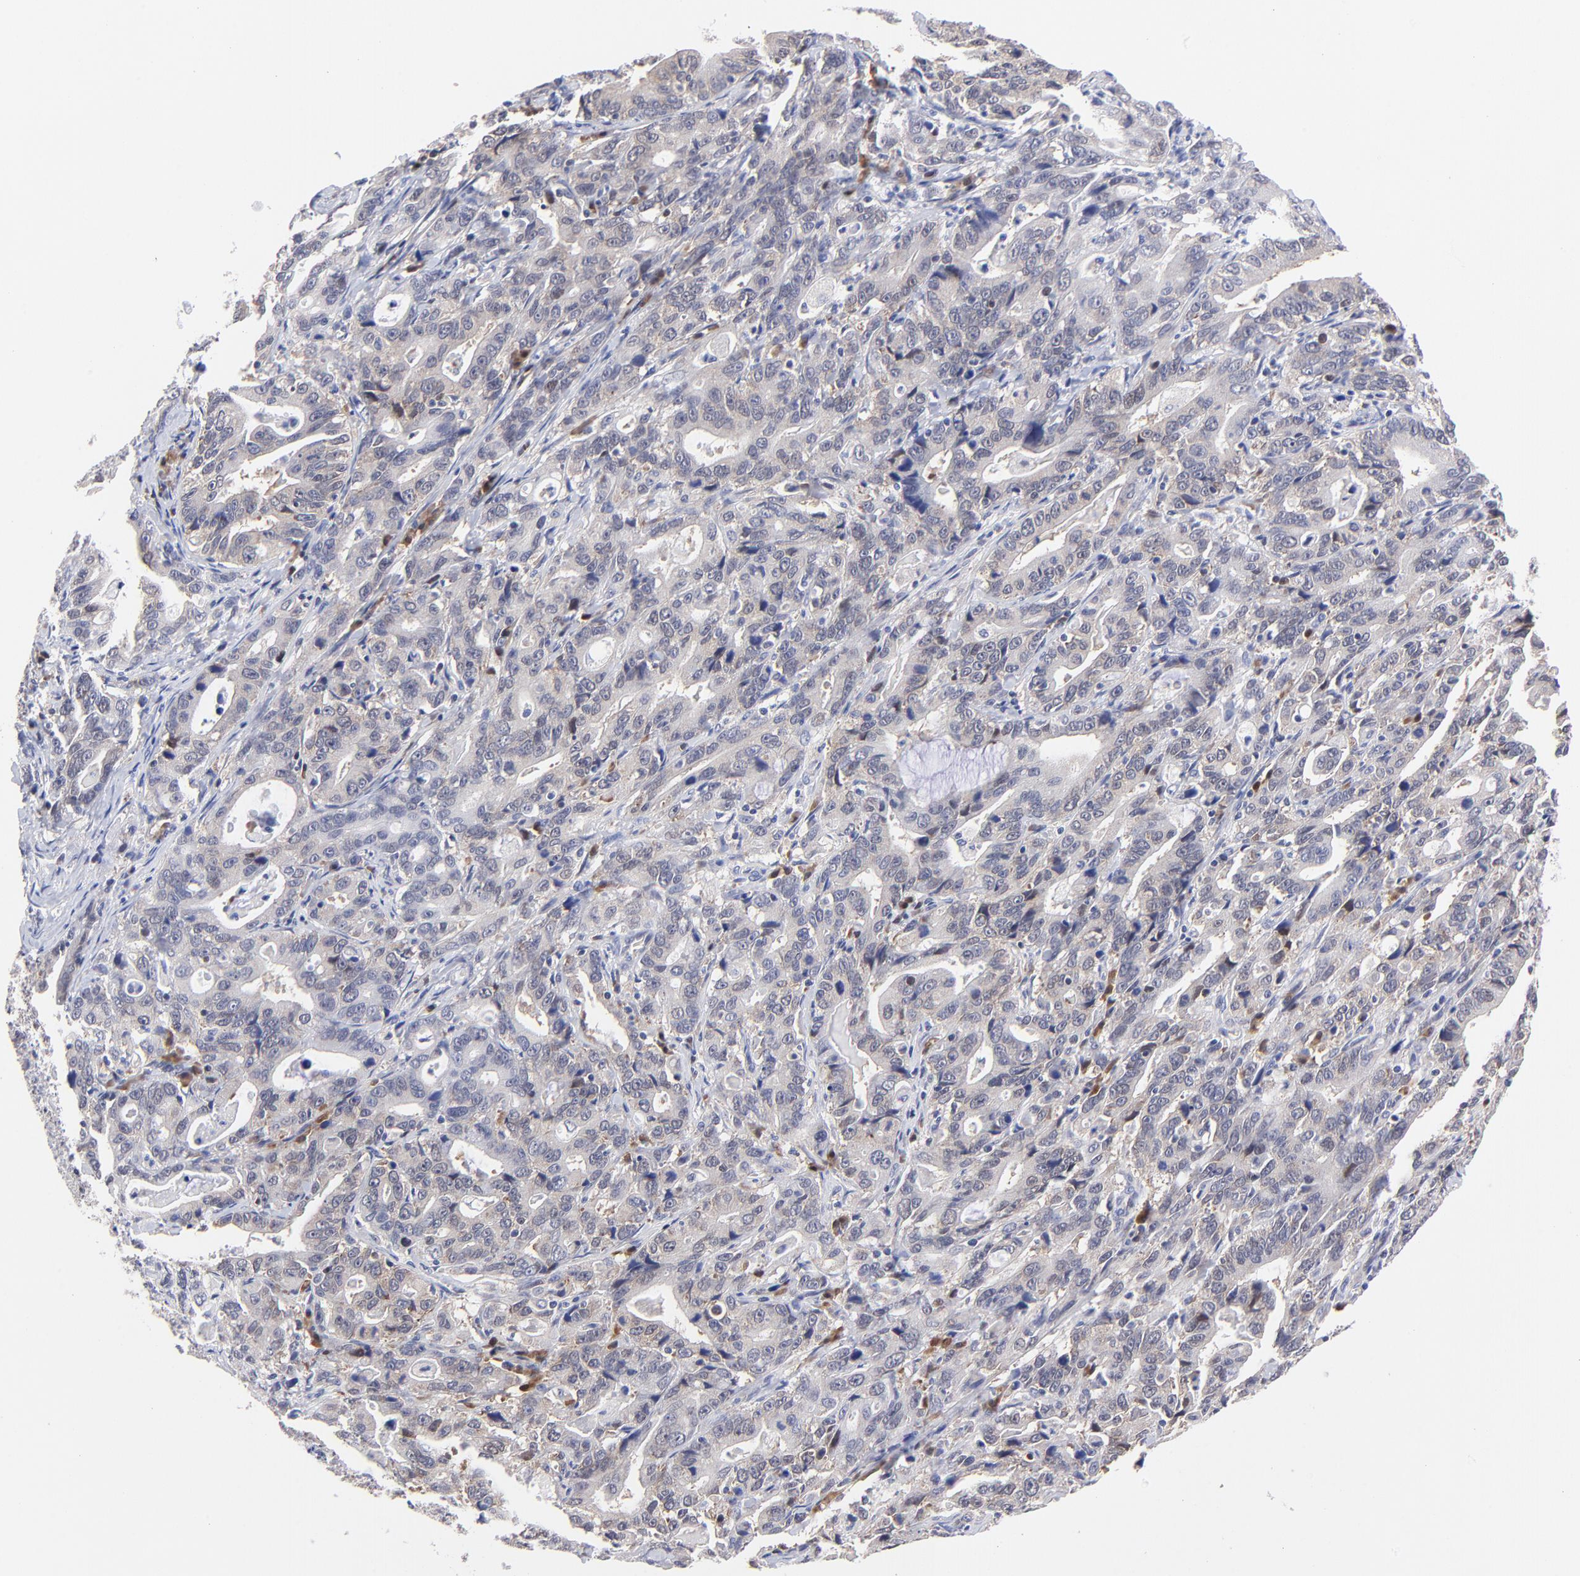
{"staining": {"intensity": "negative", "quantity": "none", "location": "none"}, "tissue": "stomach cancer", "cell_type": "Tumor cells", "image_type": "cancer", "snomed": [{"axis": "morphology", "description": "Adenocarcinoma, NOS"}, {"axis": "topography", "description": "Stomach, upper"}], "caption": "Tumor cells are negative for brown protein staining in stomach cancer.", "gene": "ZNF155", "patient": {"sex": "male", "age": 63}}